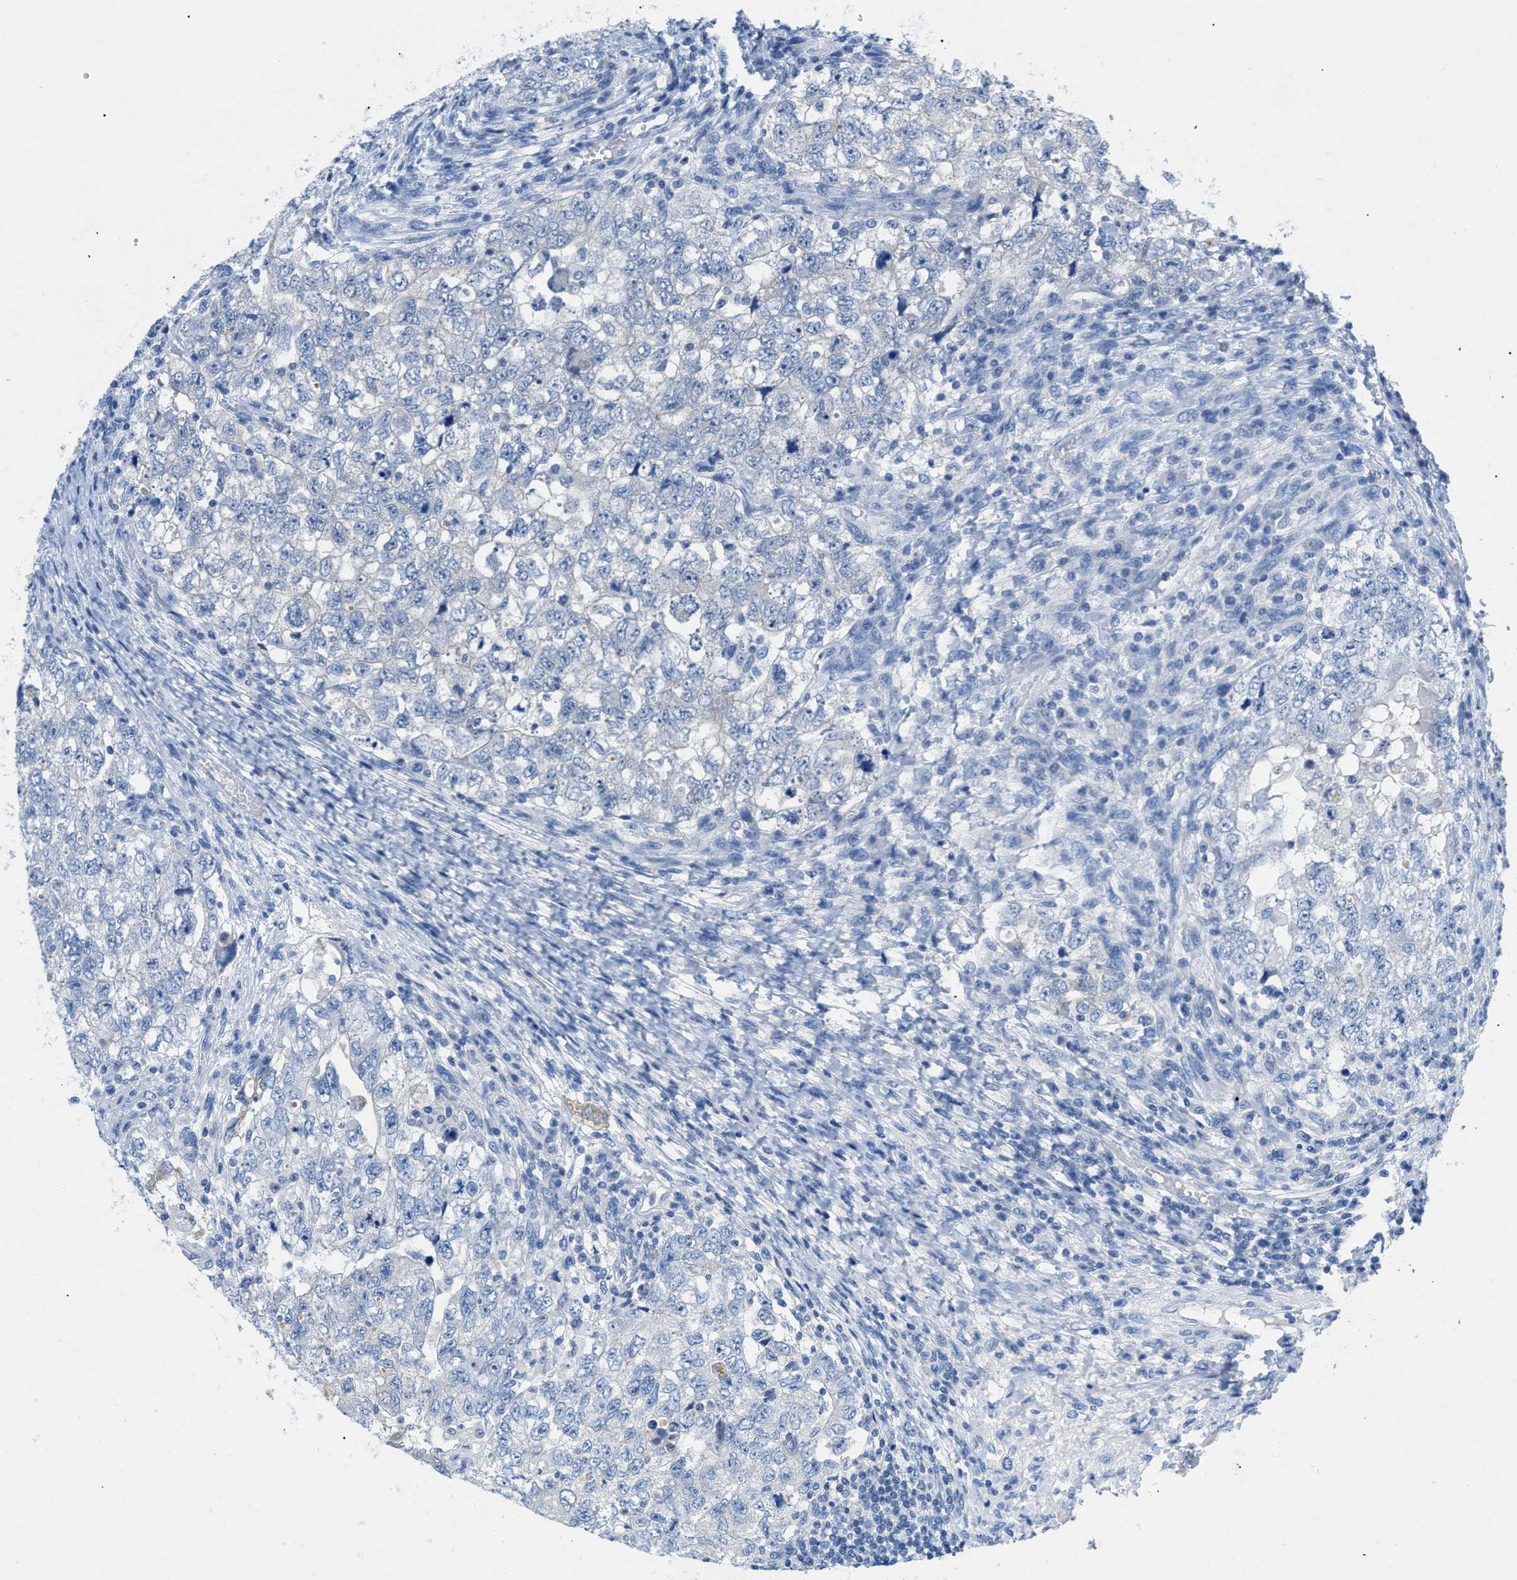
{"staining": {"intensity": "negative", "quantity": "none", "location": "none"}, "tissue": "testis cancer", "cell_type": "Tumor cells", "image_type": "cancer", "snomed": [{"axis": "morphology", "description": "Carcinoma, Embryonal, NOS"}, {"axis": "topography", "description": "Testis"}], "caption": "Histopathology image shows no protein expression in tumor cells of testis cancer (embryonal carcinoma) tissue.", "gene": "BPGM", "patient": {"sex": "male", "age": 36}}